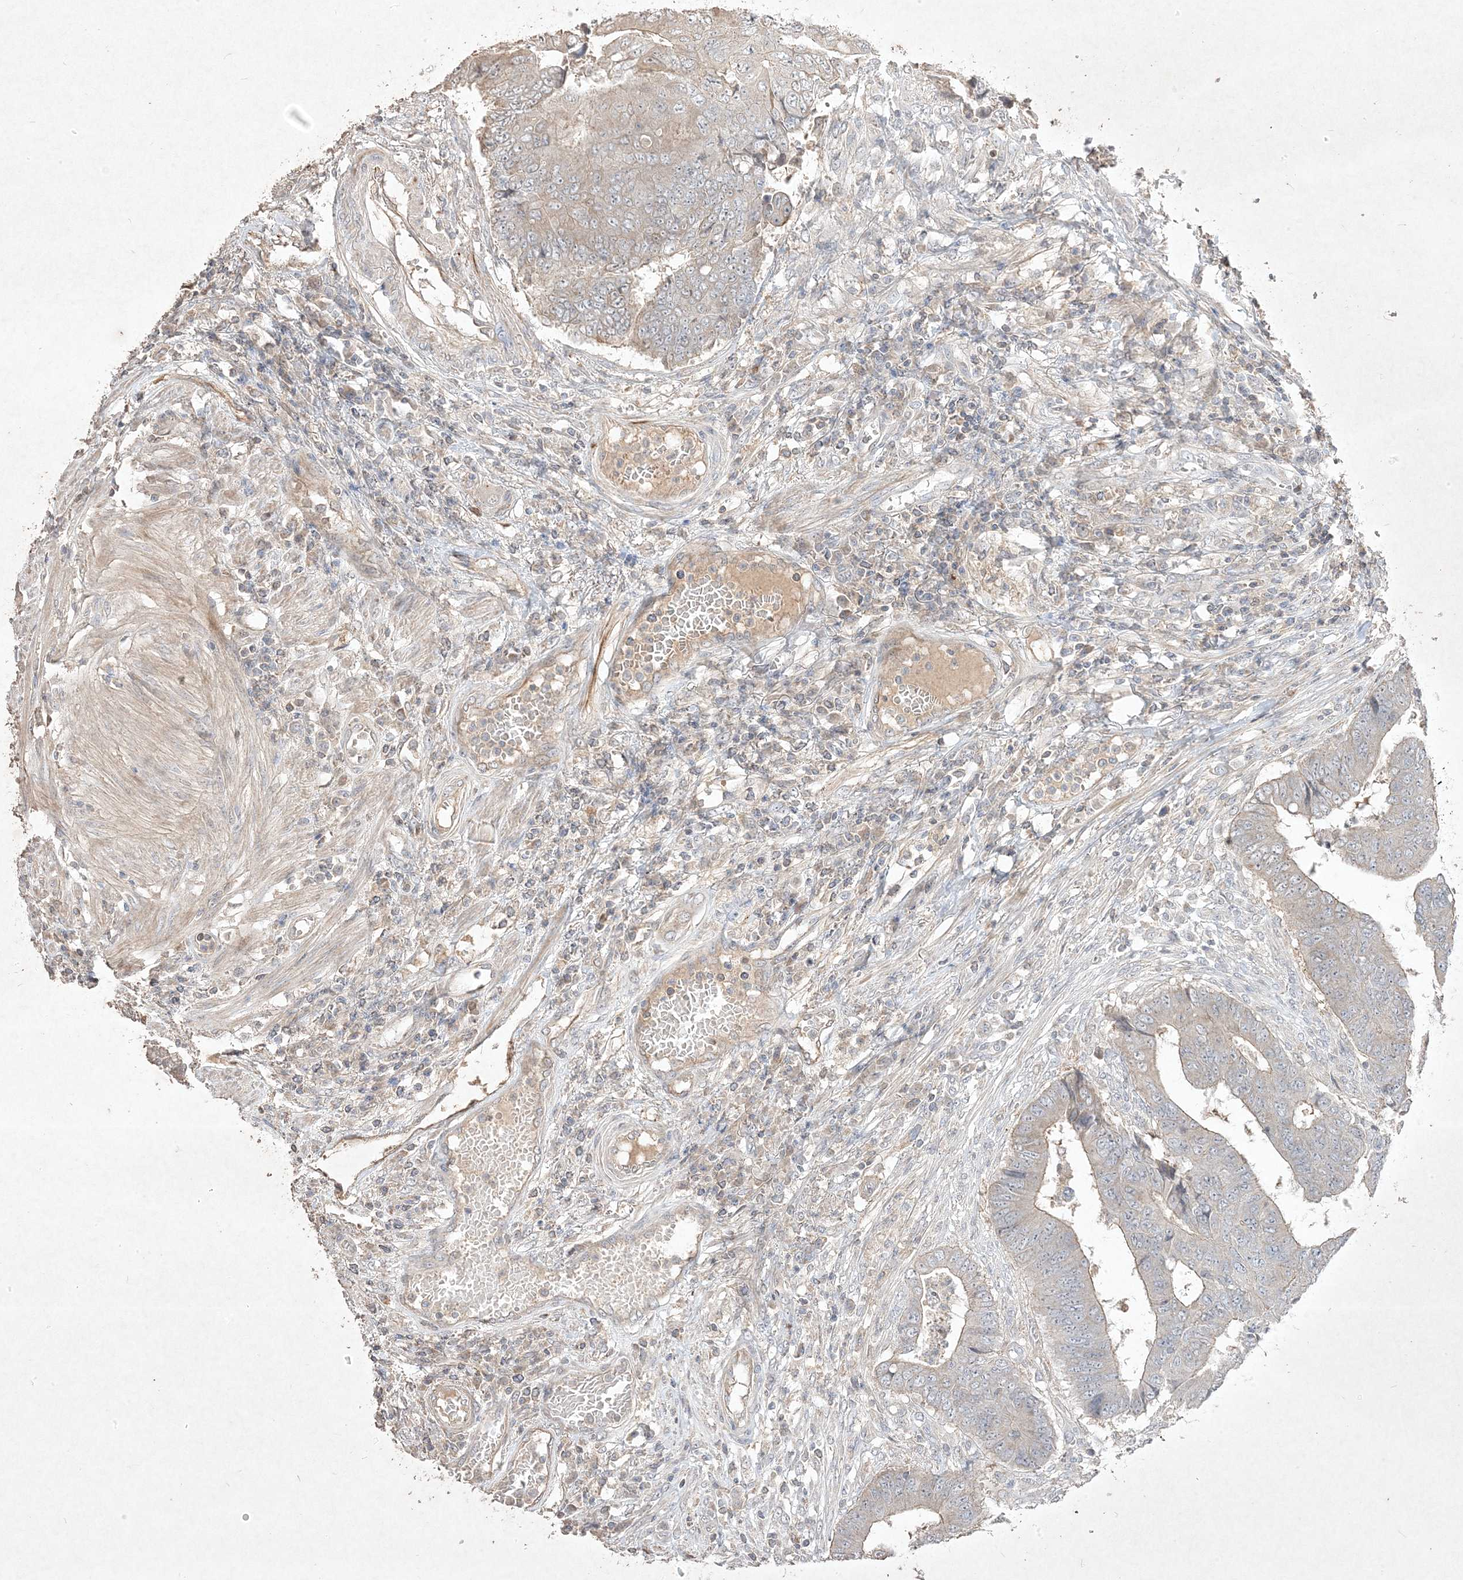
{"staining": {"intensity": "negative", "quantity": "none", "location": "none"}, "tissue": "colorectal cancer", "cell_type": "Tumor cells", "image_type": "cancer", "snomed": [{"axis": "morphology", "description": "Adenocarcinoma, NOS"}, {"axis": "topography", "description": "Rectum"}], "caption": "Histopathology image shows no significant protein positivity in tumor cells of colorectal cancer.", "gene": "RGL4", "patient": {"sex": "male", "age": 84}}